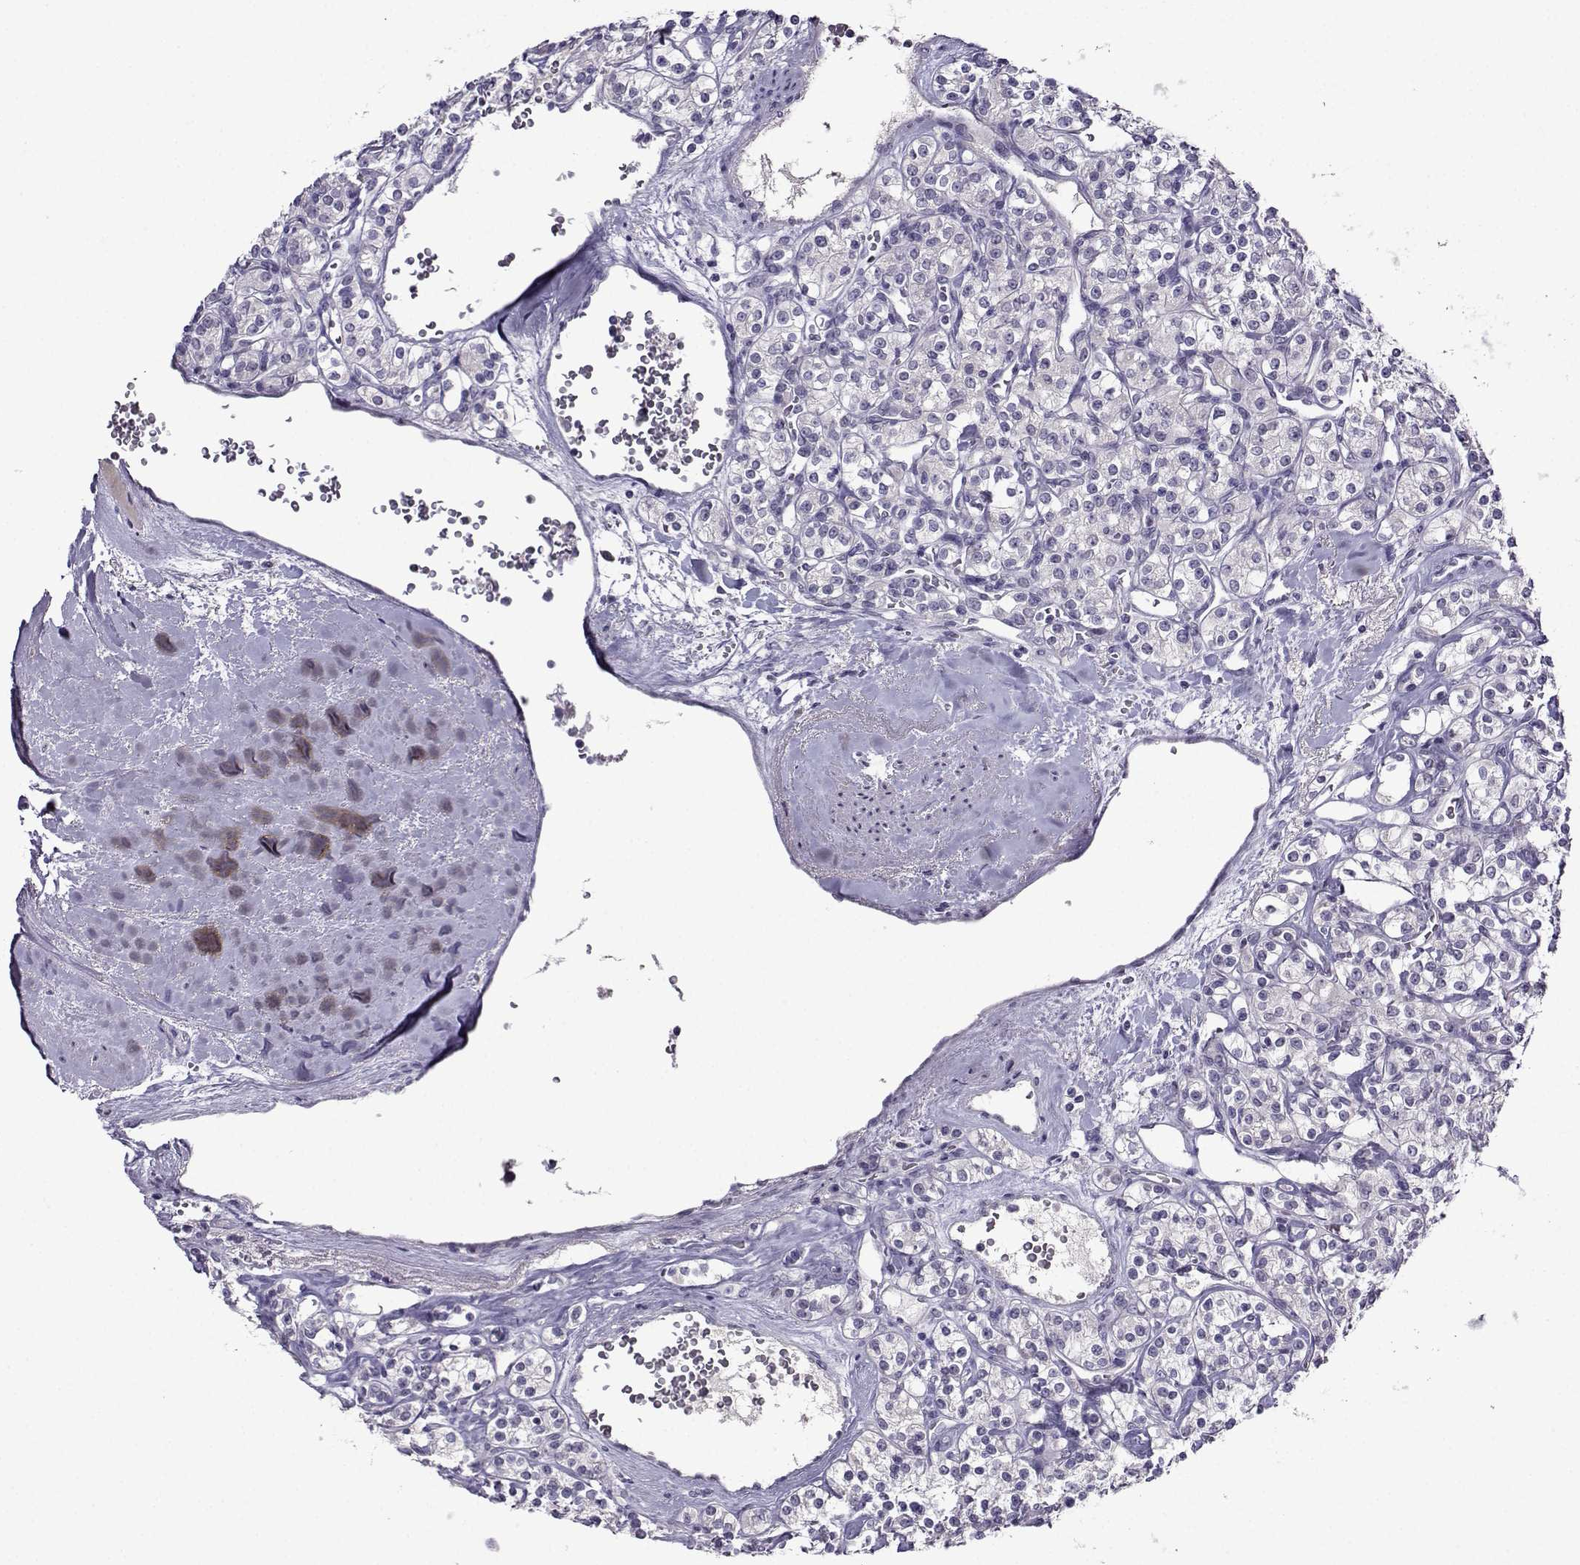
{"staining": {"intensity": "negative", "quantity": "none", "location": "none"}, "tissue": "renal cancer", "cell_type": "Tumor cells", "image_type": "cancer", "snomed": [{"axis": "morphology", "description": "Adenocarcinoma, NOS"}, {"axis": "topography", "description": "Kidney"}], "caption": "Tumor cells show no significant staining in renal adenocarcinoma. Brightfield microscopy of IHC stained with DAB (brown) and hematoxylin (blue), captured at high magnification.", "gene": "CRYBB1", "patient": {"sex": "male", "age": 77}}